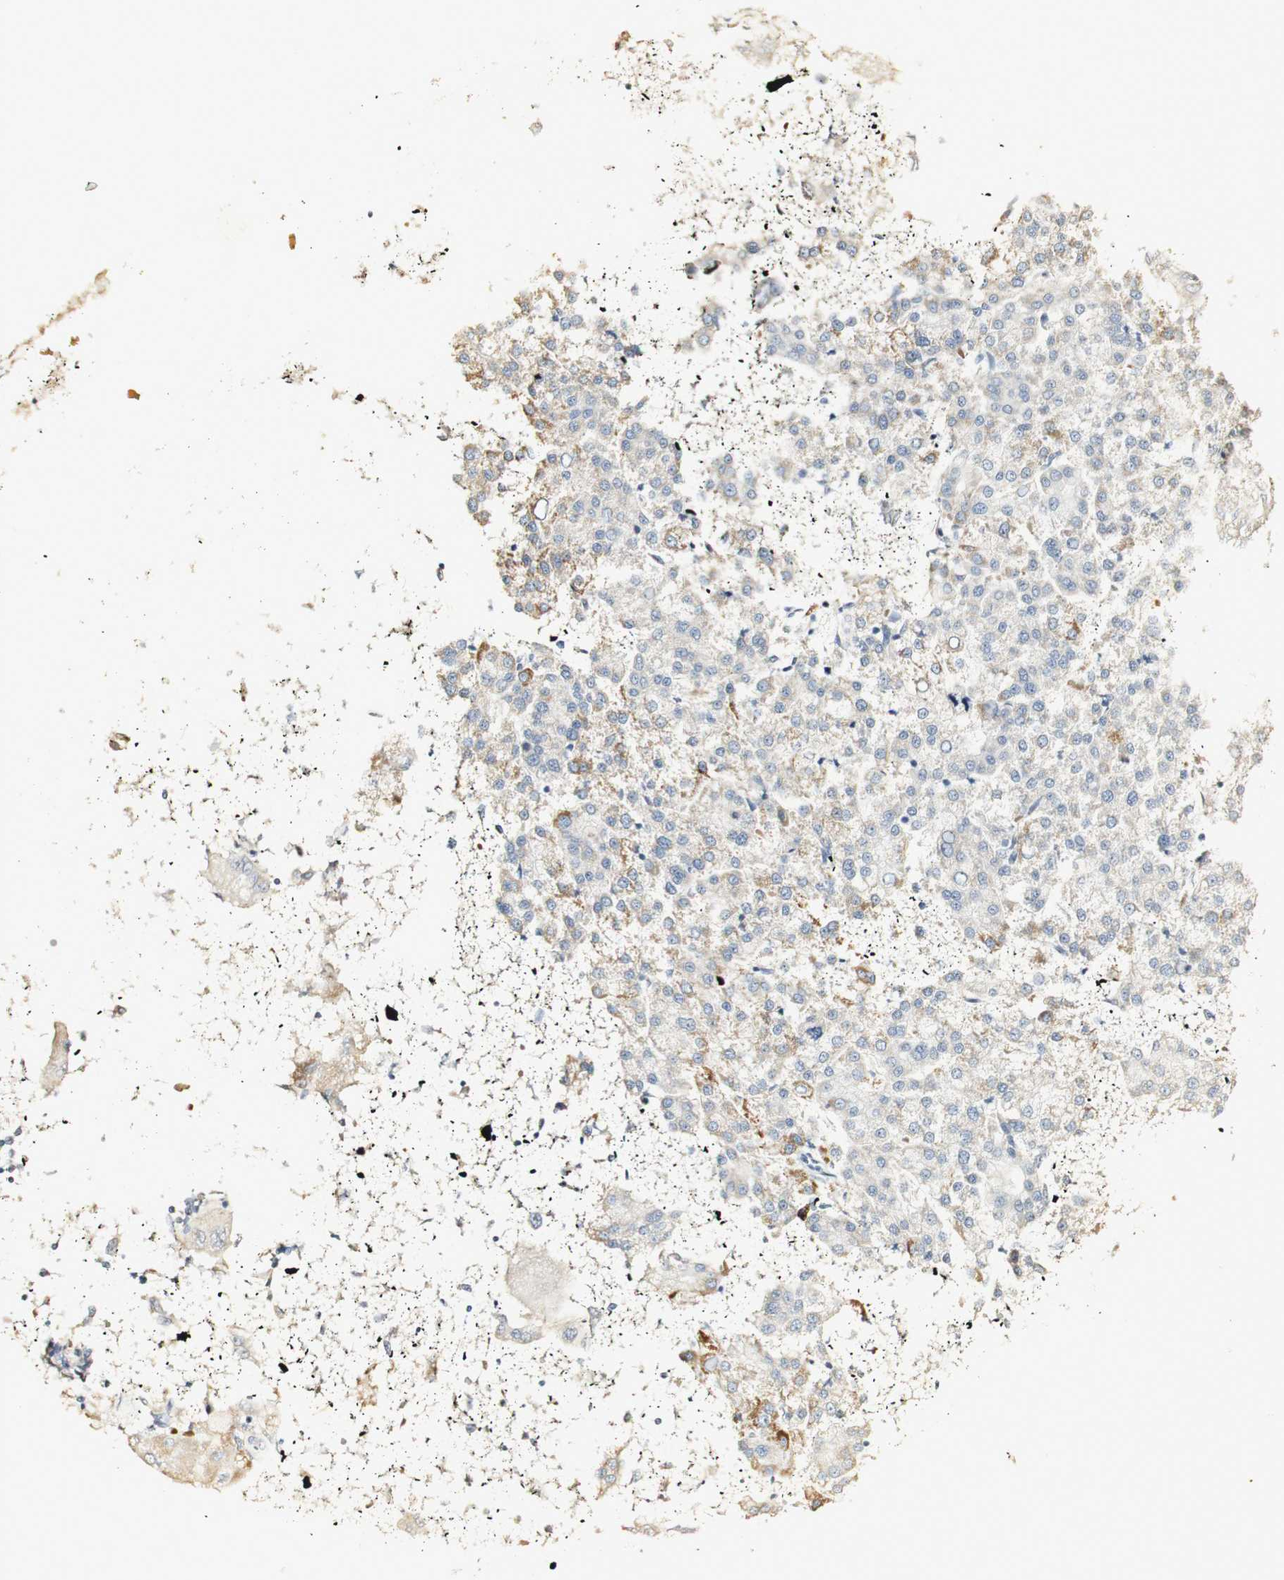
{"staining": {"intensity": "moderate", "quantity": "<25%", "location": "cytoplasmic/membranous"}, "tissue": "liver cancer", "cell_type": "Tumor cells", "image_type": "cancer", "snomed": [{"axis": "morphology", "description": "Carcinoma, Hepatocellular, NOS"}, {"axis": "topography", "description": "Liver"}], "caption": "Liver cancer (hepatocellular carcinoma) stained with a brown dye shows moderate cytoplasmic/membranous positive staining in approximately <25% of tumor cells.", "gene": "SYT7", "patient": {"sex": "male", "age": 80}}